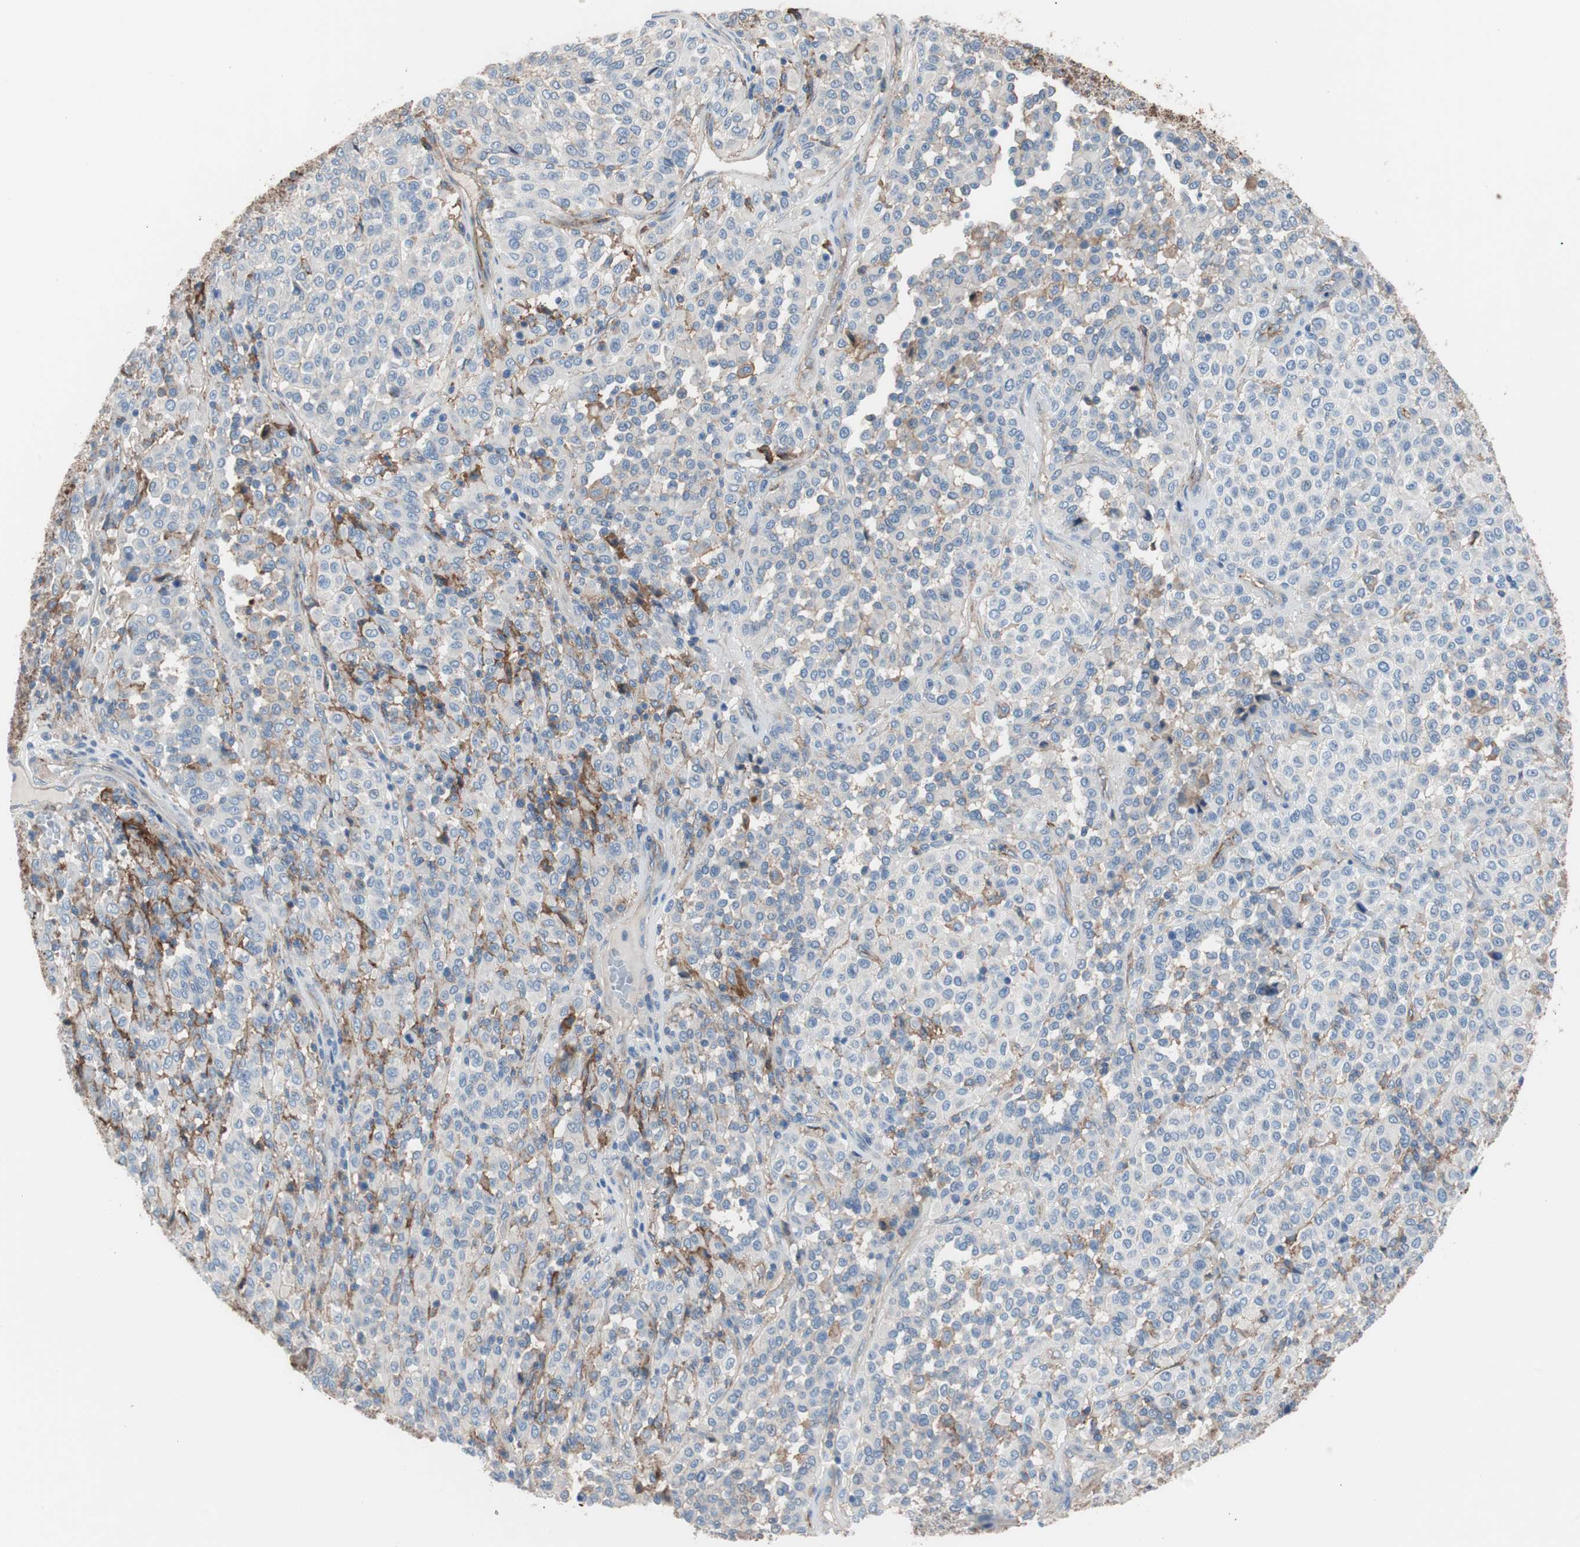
{"staining": {"intensity": "negative", "quantity": "none", "location": "none"}, "tissue": "melanoma", "cell_type": "Tumor cells", "image_type": "cancer", "snomed": [{"axis": "morphology", "description": "Malignant melanoma, Metastatic site"}, {"axis": "topography", "description": "Pancreas"}], "caption": "Protein analysis of melanoma demonstrates no significant positivity in tumor cells.", "gene": "CD81", "patient": {"sex": "female", "age": 30}}